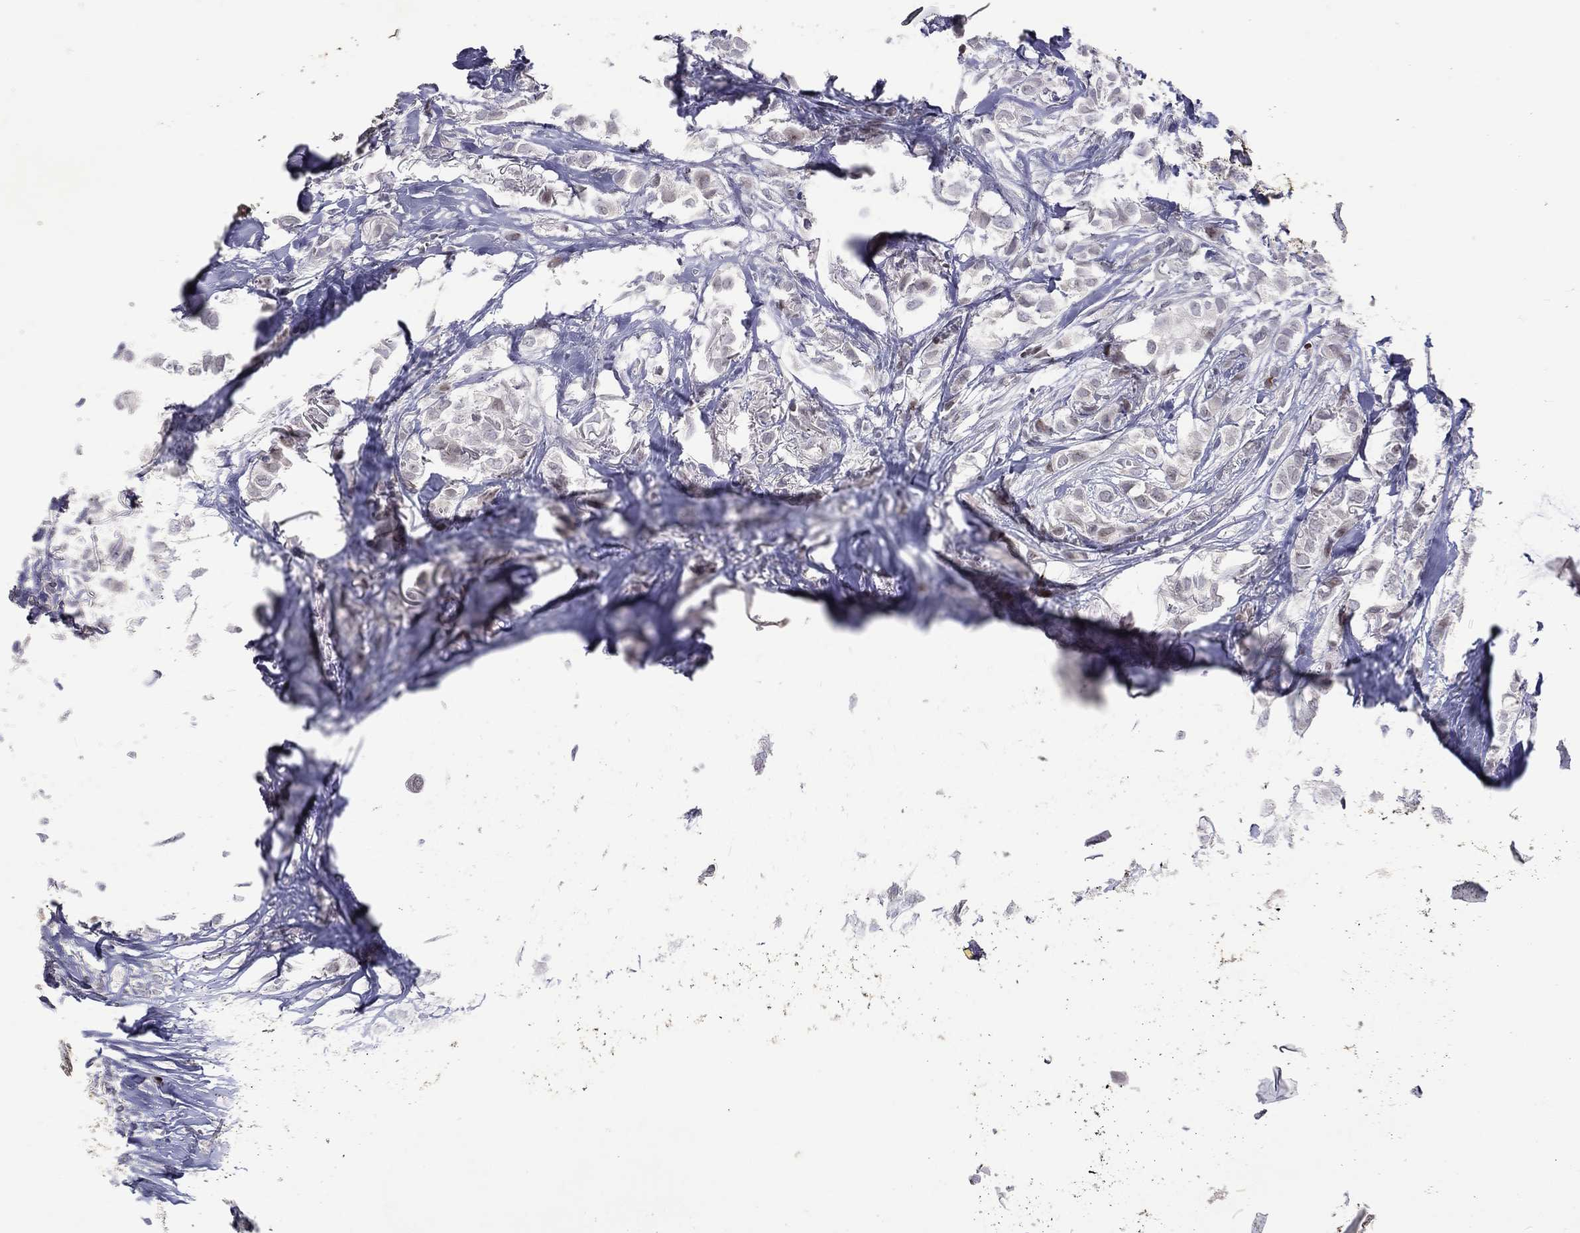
{"staining": {"intensity": "negative", "quantity": "none", "location": "none"}, "tissue": "breast cancer", "cell_type": "Tumor cells", "image_type": "cancer", "snomed": [{"axis": "morphology", "description": "Duct carcinoma"}, {"axis": "topography", "description": "Breast"}], "caption": "Immunohistochemical staining of human invasive ductal carcinoma (breast) reveals no significant expression in tumor cells.", "gene": "DBF4B", "patient": {"sex": "female", "age": 85}}